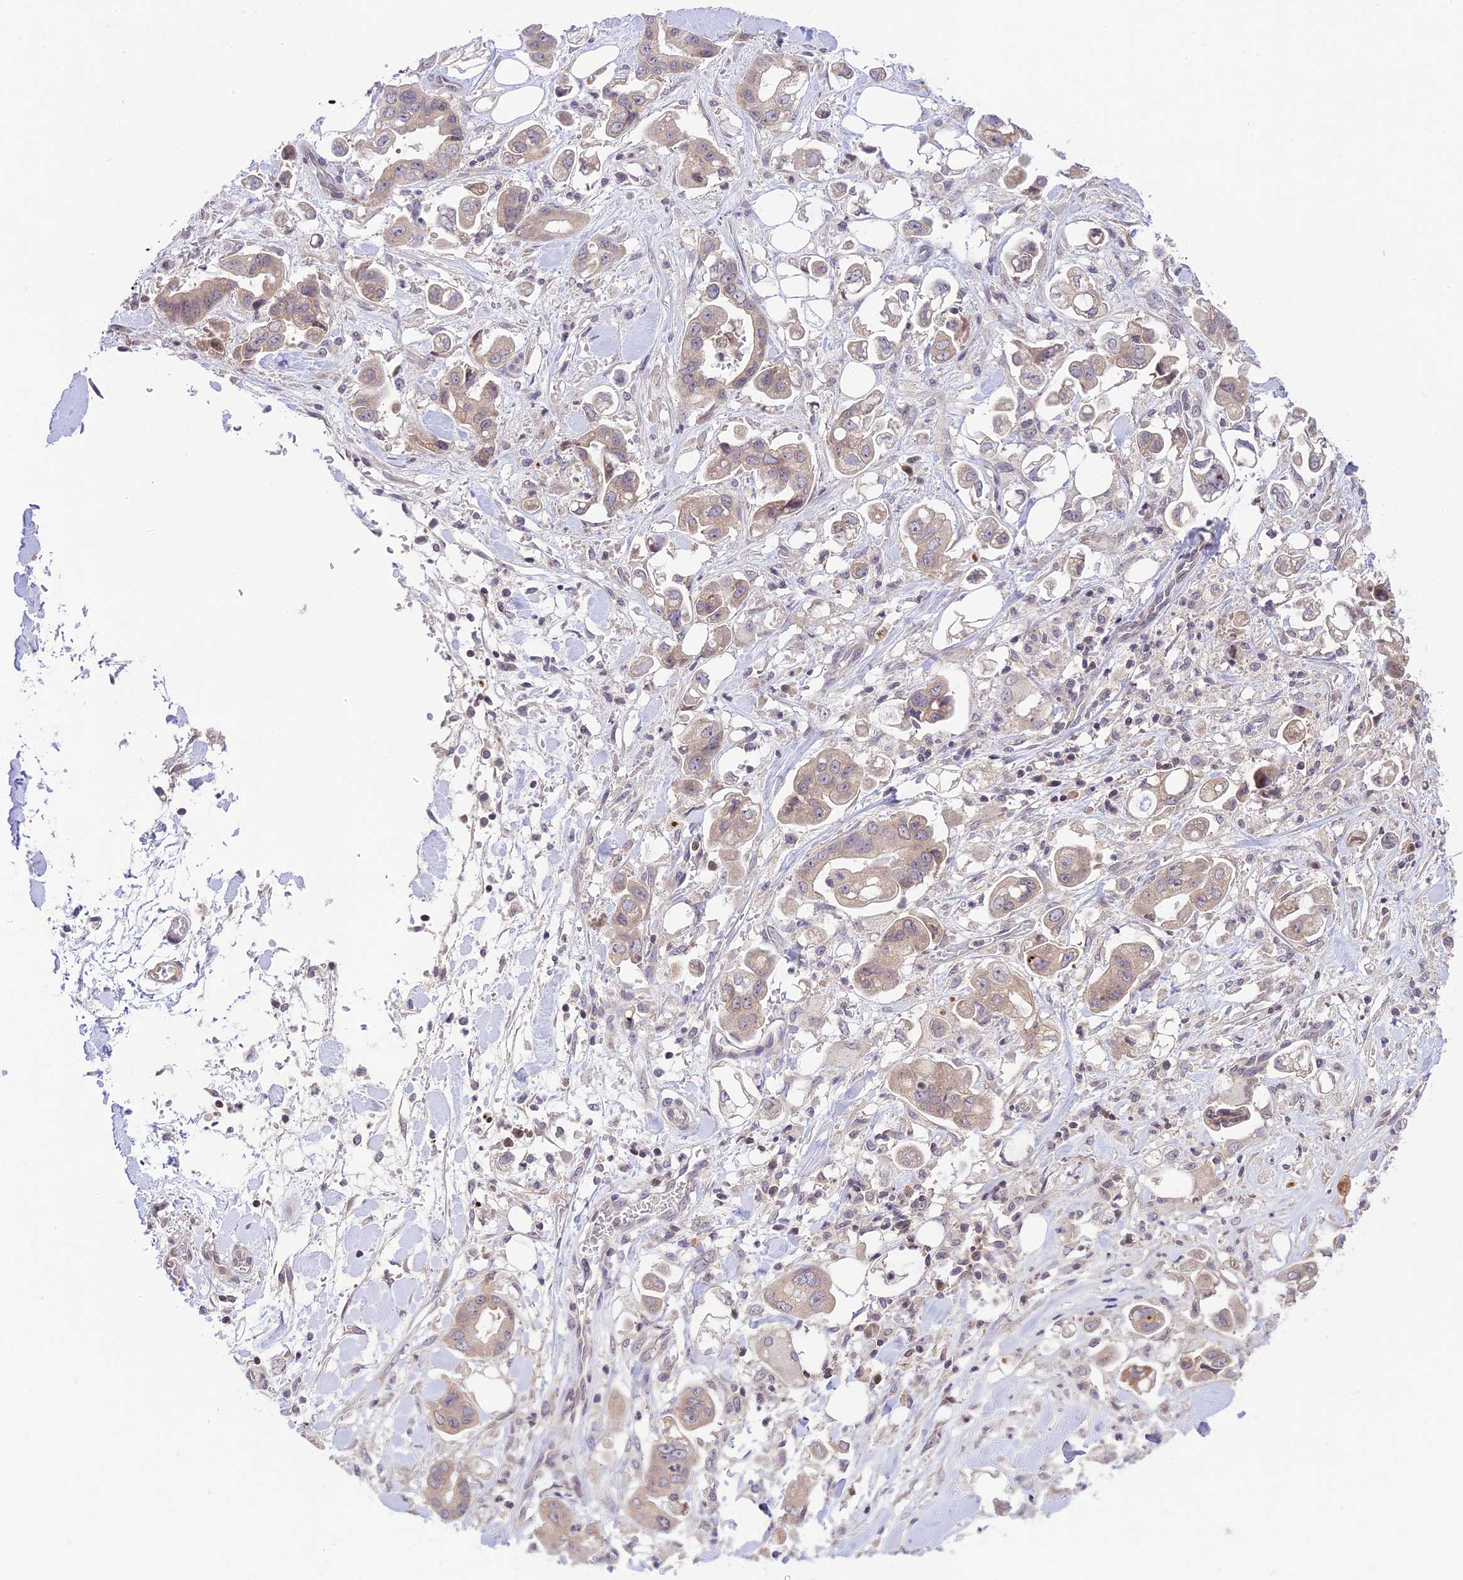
{"staining": {"intensity": "weak", "quantity": "25%-75%", "location": "cytoplasmic/membranous"}, "tissue": "stomach cancer", "cell_type": "Tumor cells", "image_type": "cancer", "snomed": [{"axis": "morphology", "description": "Adenocarcinoma, NOS"}, {"axis": "topography", "description": "Stomach"}], "caption": "Immunohistochemistry micrograph of stomach adenocarcinoma stained for a protein (brown), which exhibits low levels of weak cytoplasmic/membranous expression in about 25%-75% of tumor cells.", "gene": "TEKT1", "patient": {"sex": "male", "age": 62}}